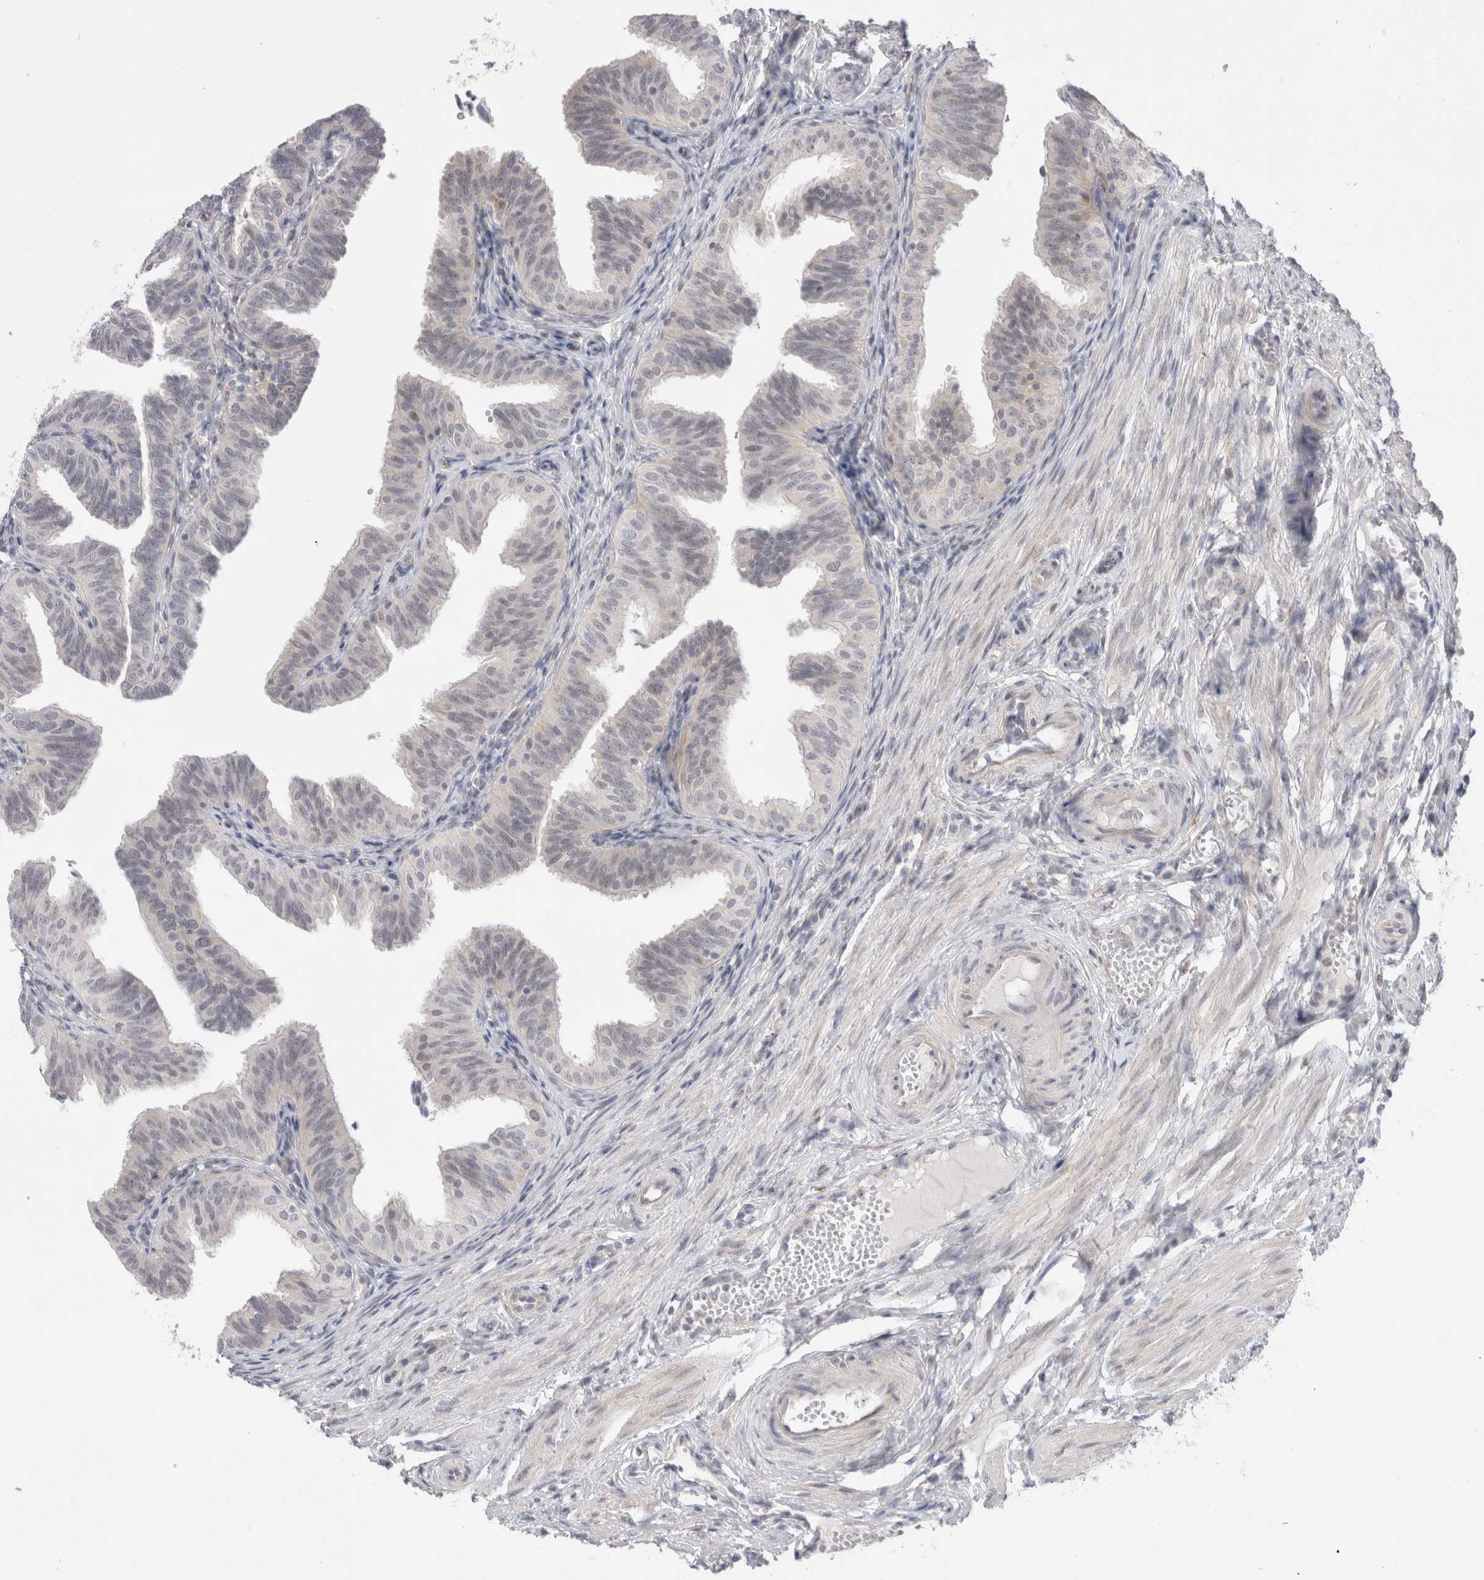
{"staining": {"intensity": "negative", "quantity": "none", "location": "none"}, "tissue": "fallopian tube", "cell_type": "Glandular cells", "image_type": "normal", "snomed": [{"axis": "morphology", "description": "Normal tissue, NOS"}, {"axis": "topography", "description": "Fallopian tube"}], "caption": "Protein analysis of benign fallopian tube demonstrates no significant positivity in glandular cells. (Brightfield microscopy of DAB immunohistochemistry (IHC) at high magnification).", "gene": "BICD2", "patient": {"sex": "female", "age": 35}}